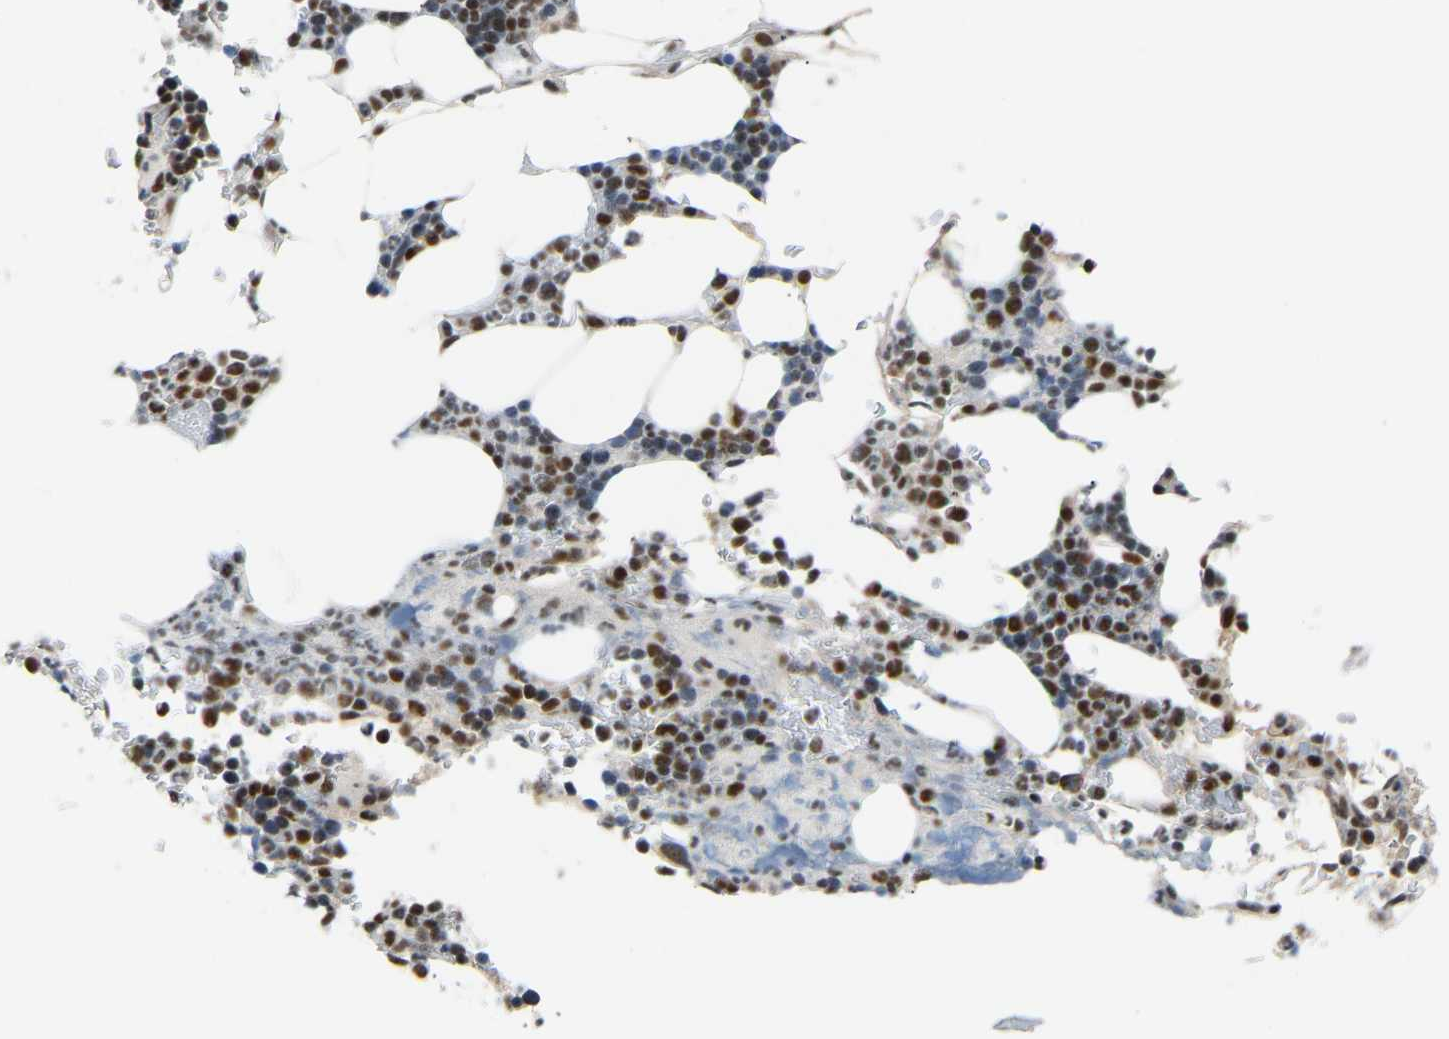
{"staining": {"intensity": "moderate", "quantity": "25%-75%", "location": "nuclear"}, "tissue": "bone marrow", "cell_type": "Hematopoietic cells", "image_type": "normal", "snomed": [{"axis": "morphology", "description": "Normal tissue, NOS"}, {"axis": "topography", "description": "Bone marrow"}], "caption": "Immunohistochemical staining of unremarkable bone marrow reveals medium levels of moderate nuclear staining in about 25%-75% of hematopoietic cells.", "gene": "RBM15", "patient": {"sex": "female", "age": 81}}